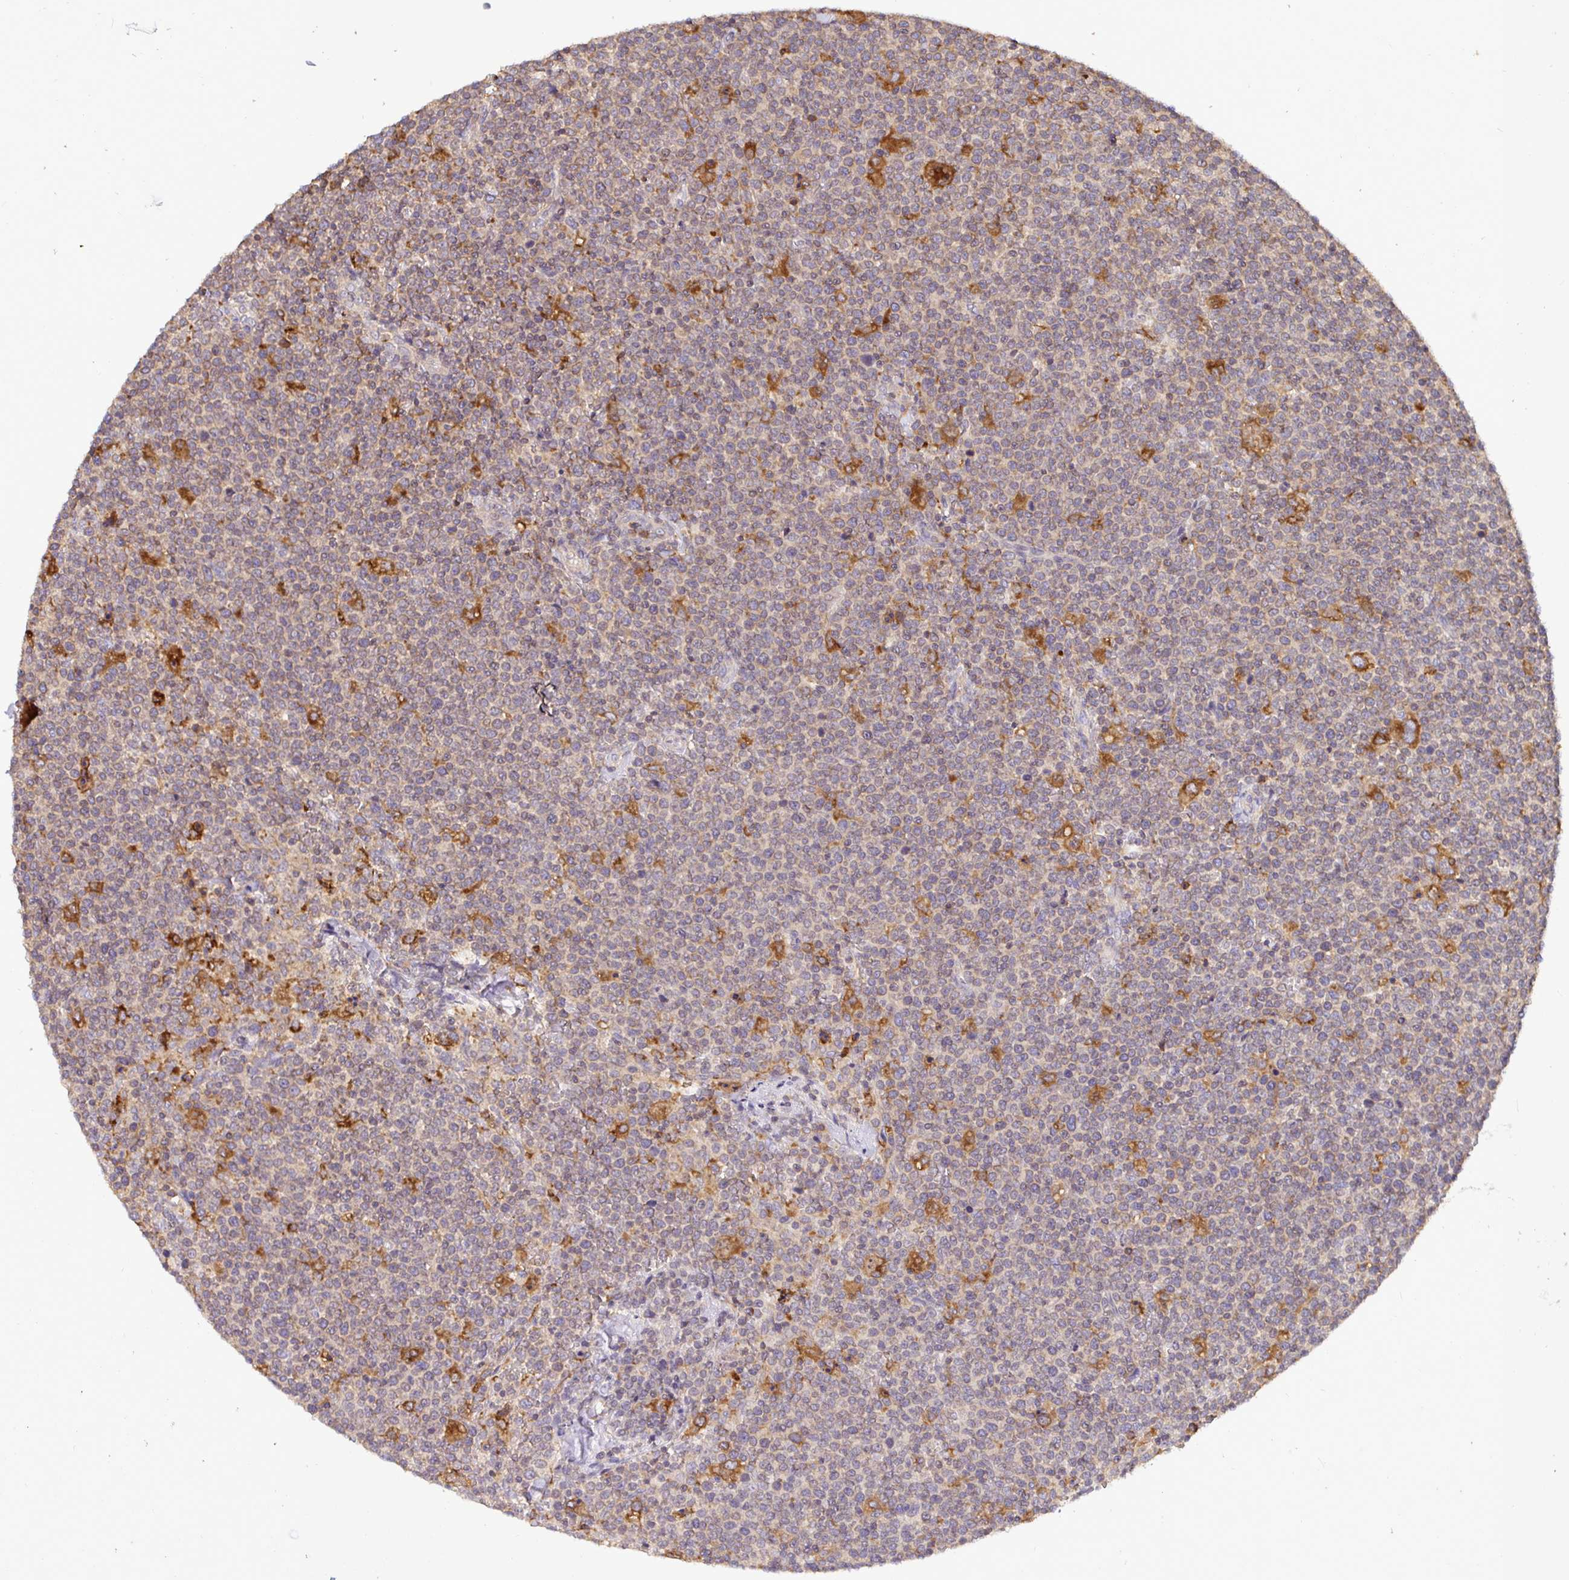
{"staining": {"intensity": "weak", "quantity": "25%-75%", "location": "cytoplasmic/membranous"}, "tissue": "lymphoma", "cell_type": "Tumor cells", "image_type": "cancer", "snomed": [{"axis": "morphology", "description": "Malignant lymphoma, non-Hodgkin's type, High grade"}, {"axis": "topography", "description": "Lymph node"}], "caption": "Immunohistochemical staining of malignant lymphoma, non-Hodgkin's type (high-grade) reveals low levels of weak cytoplasmic/membranous staining in approximately 25%-75% of tumor cells.", "gene": "ATP6V1F", "patient": {"sex": "male", "age": 61}}